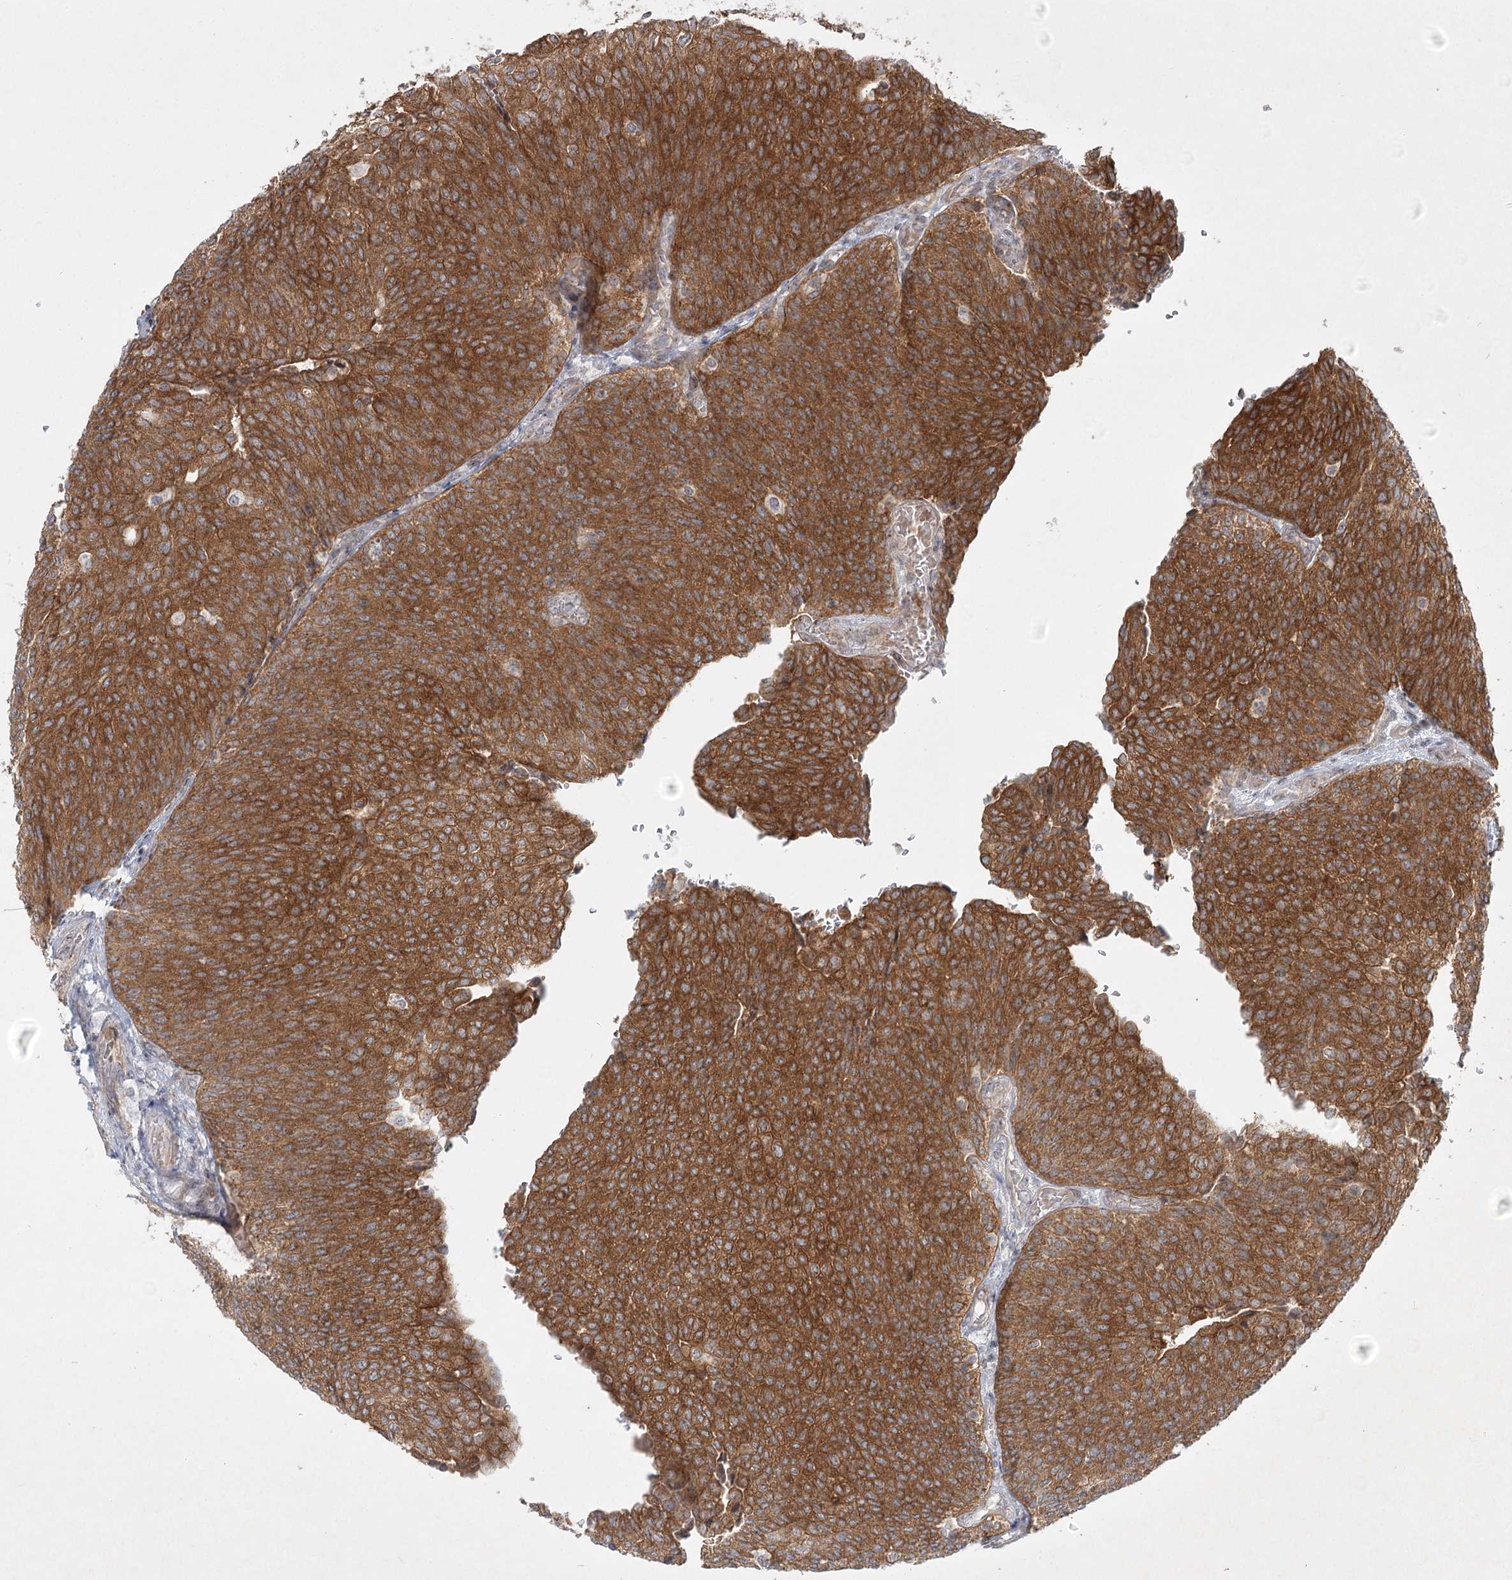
{"staining": {"intensity": "strong", "quantity": ">75%", "location": "cytoplasmic/membranous"}, "tissue": "urothelial cancer", "cell_type": "Tumor cells", "image_type": "cancer", "snomed": [{"axis": "morphology", "description": "Urothelial carcinoma, Low grade"}, {"axis": "topography", "description": "Urinary bladder"}], "caption": "Protein analysis of low-grade urothelial carcinoma tissue exhibits strong cytoplasmic/membranous staining in approximately >75% of tumor cells. (DAB (3,3'-diaminobenzidine) IHC with brightfield microscopy, high magnification).", "gene": "SH2D3A", "patient": {"sex": "female", "age": 79}}